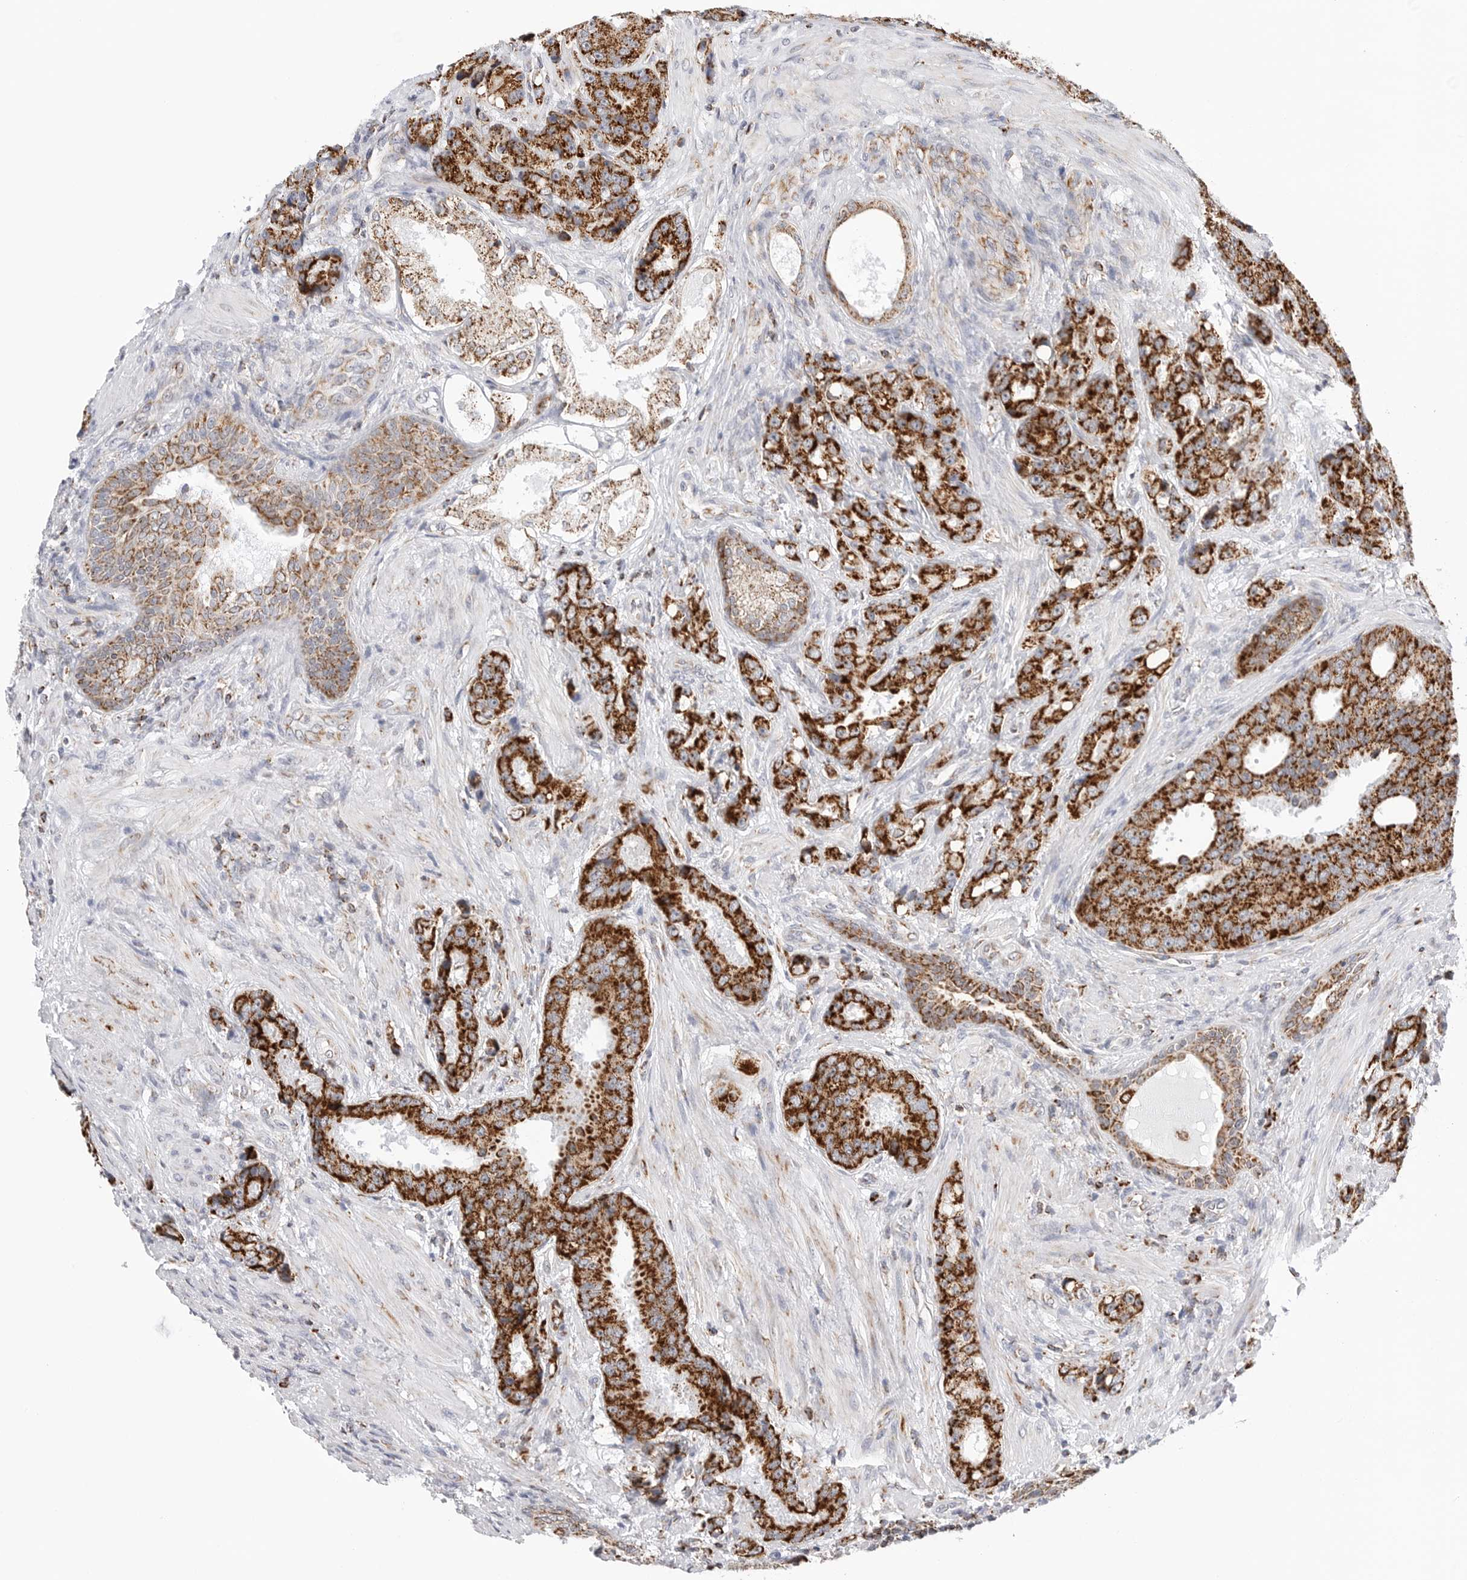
{"staining": {"intensity": "strong", "quantity": ">75%", "location": "cytoplasmic/membranous"}, "tissue": "prostate cancer", "cell_type": "Tumor cells", "image_type": "cancer", "snomed": [{"axis": "morphology", "description": "Adenocarcinoma, High grade"}, {"axis": "topography", "description": "Prostate"}], "caption": "Immunohistochemistry (IHC) micrograph of human prostate cancer stained for a protein (brown), which shows high levels of strong cytoplasmic/membranous expression in about >75% of tumor cells.", "gene": "ATP5IF1", "patient": {"sex": "male", "age": 60}}